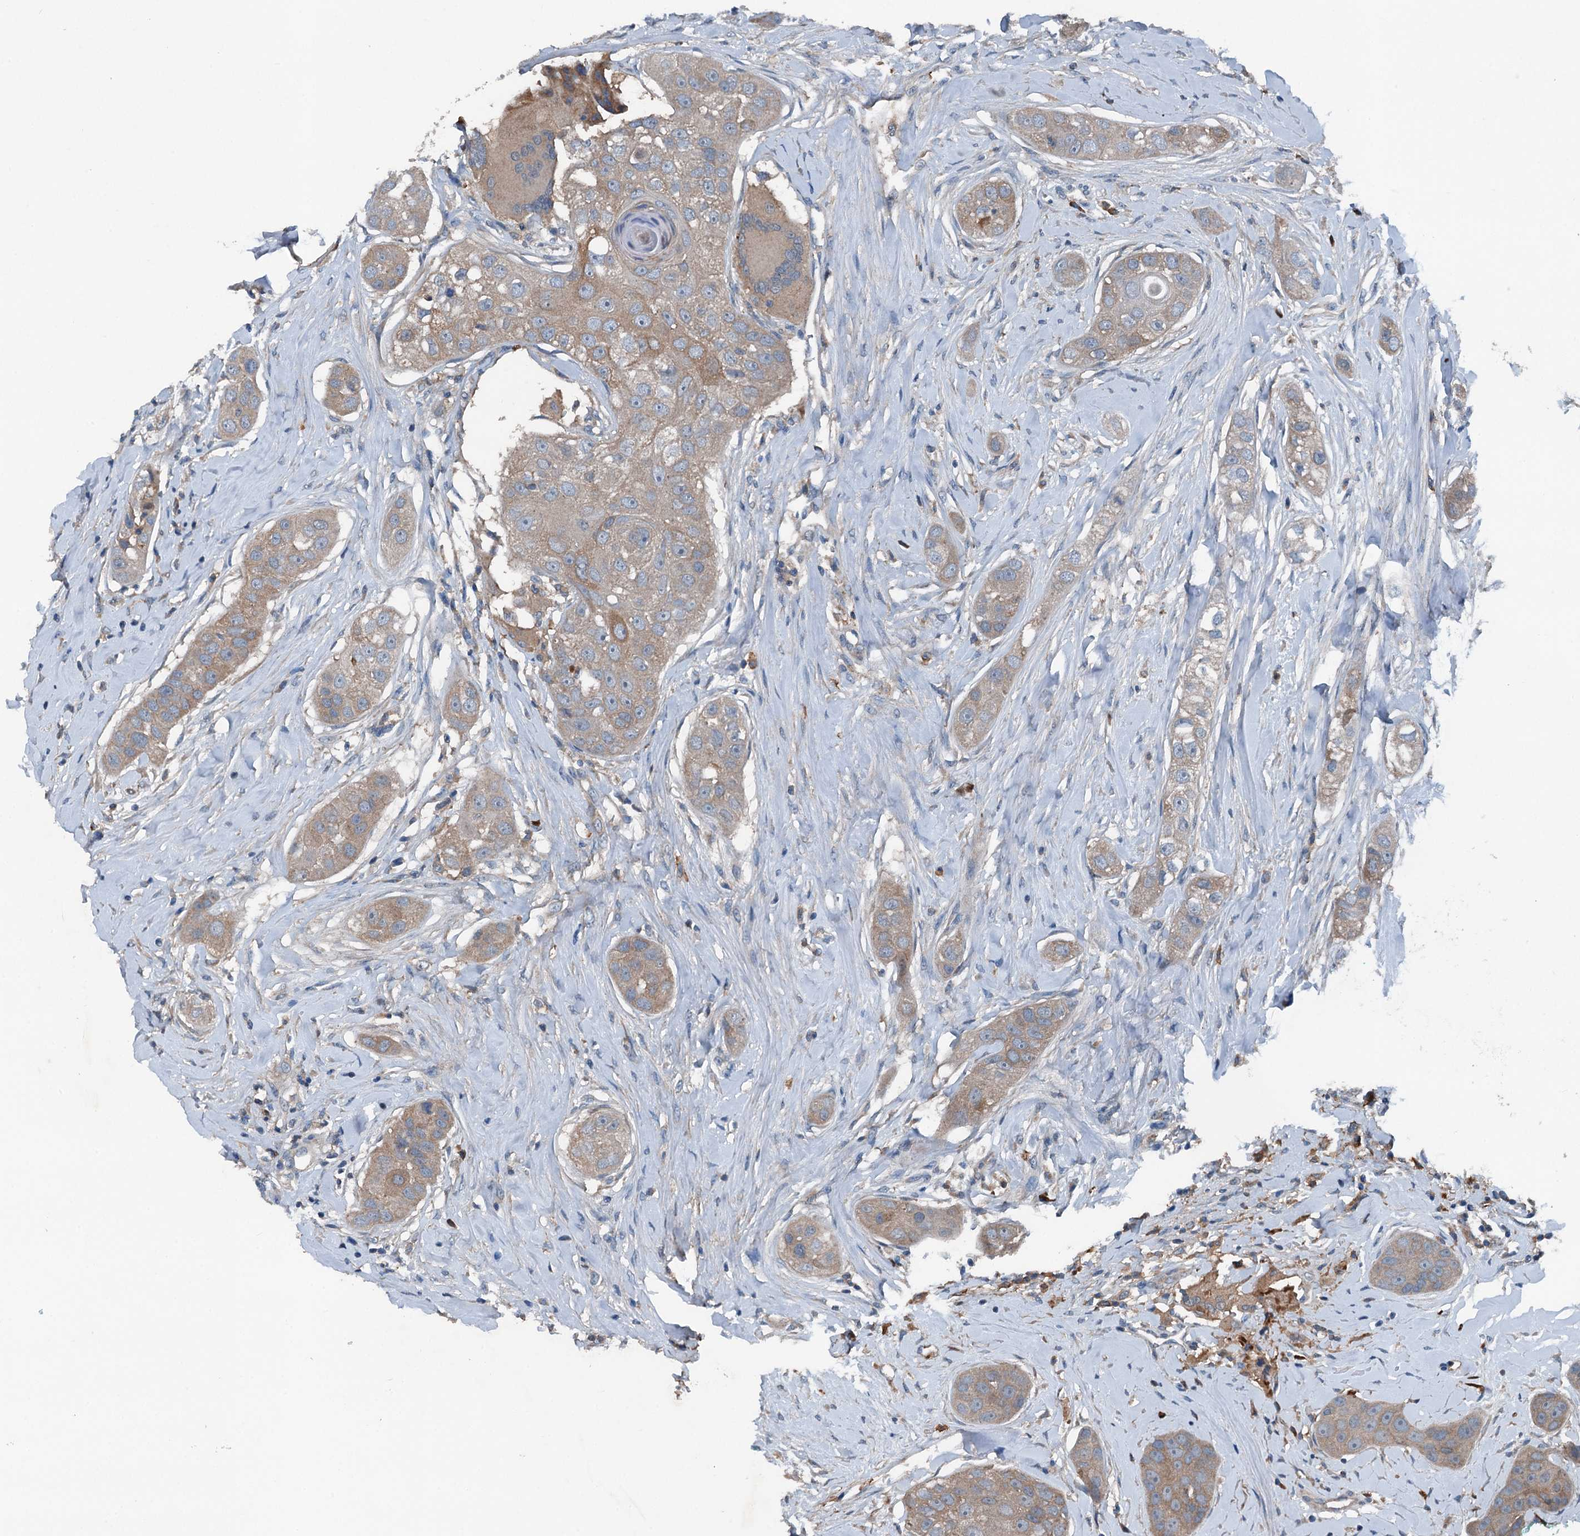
{"staining": {"intensity": "weak", "quantity": ">75%", "location": "cytoplasmic/membranous"}, "tissue": "head and neck cancer", "cell_type": "Tumor cells", "image_type": "cancer", "snomed": [{"axis": "morphology", "description": "Normal tissue, NOS"}, {"axis": "morphology", "description": "Squamous cell carcinoma, NOS"}, {"axis": "topography", "description": "Skeletal muscle"}, {"axis": "topography", "description": "Head-Neck"}], "caption": "Protein expression analysis of head and neck squamous cell carcinoma displays weak cytoplasmic/membranous staining in approximately >75% of tumor cells. The staining was performed using DAB (3,3'-diaminobenzidine) to visualize the protein expression in brown, while the nuclei were stained in blue with hematoxylin (Magnification: 20x).", "gene": "PDSS1", "patient": {"sex": "male", "age": 51}}